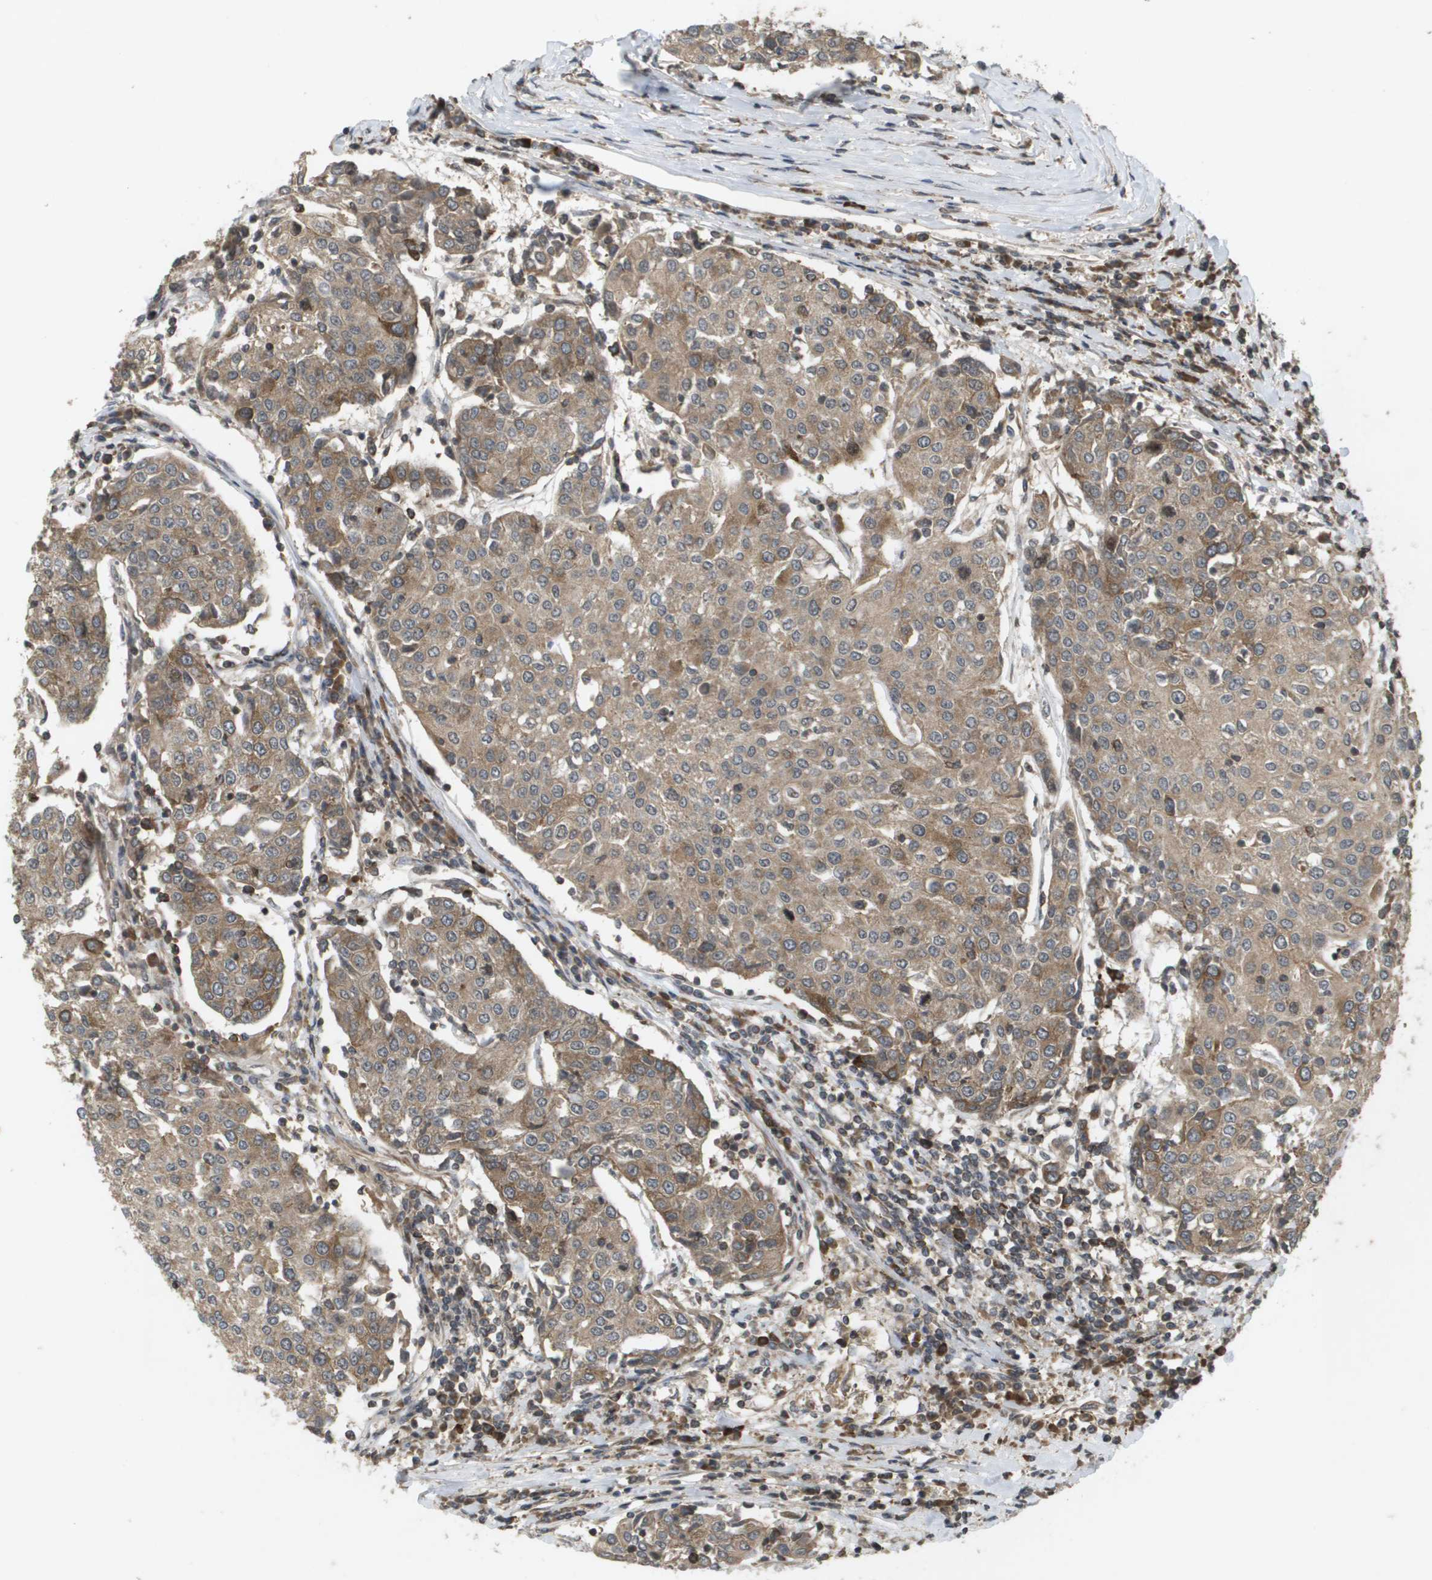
{"staining": {"intensity": "moderate", "quantity": ">75%", "location": "cytoplasmic/membranous"}, "tissue": "urothelial cancer", "cell_type": "Tumor cells", "image_type": "cancer", "snomed": [{"axis": "morphology", "description": "Urothelial carcinoma, High grade"}, {"axis": "topography", "description": "Urinary bladder"}], "caption": "Moderate cytoplasmic/membranous positivity for a protein is seen in about >75% of tumor cells of urothelial cancer using immunohistochemistry (IHC).", "gene": "KIF11", "patient": {"sex": "female", "age": 85}}